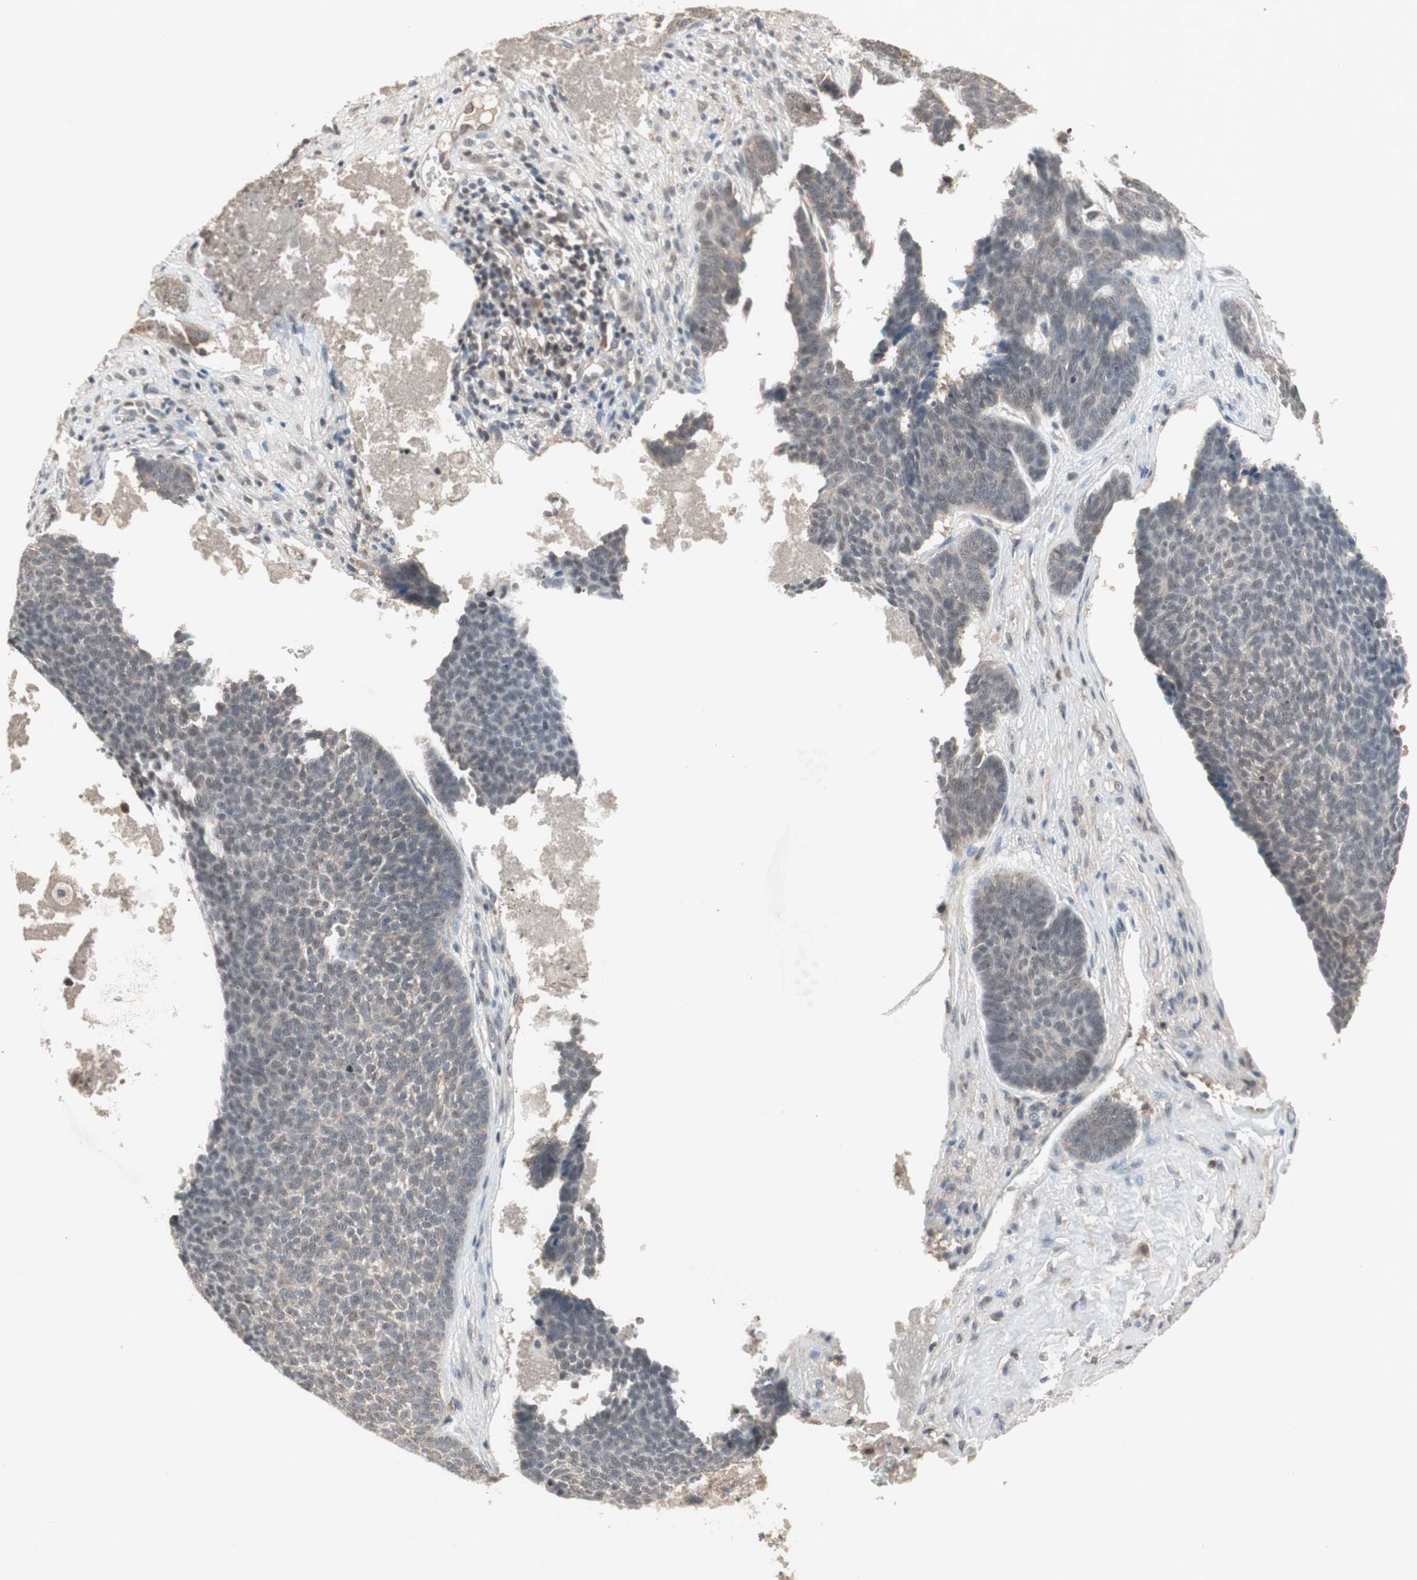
{"staining": {"intensity": "weak", "quantity": ">75%", "location": "cytoplasmic/membranous,nuclear"}, "tissue": "skin cancer", "cell_type": "Tumor cells", "image_type": "cancer", "snomed": [{"axis": "morphology", "description": "Basal cell carcinoma"}, {"axis": "topography", "description": "Skin"}], "caption": "Protein expression analysis of human skin cancer (basal cell carcinoma) reveals weak cytoplasmic/membranous and nuclear staining in about >75% of tumor cells. The staining was performed using DAB to visualize the protein expression in brown, while the nuclei were stained in blue with hematoxylin (Magnification: 20x).", "gene": "GART", "patient": {"sex": "male", "age": 84}}